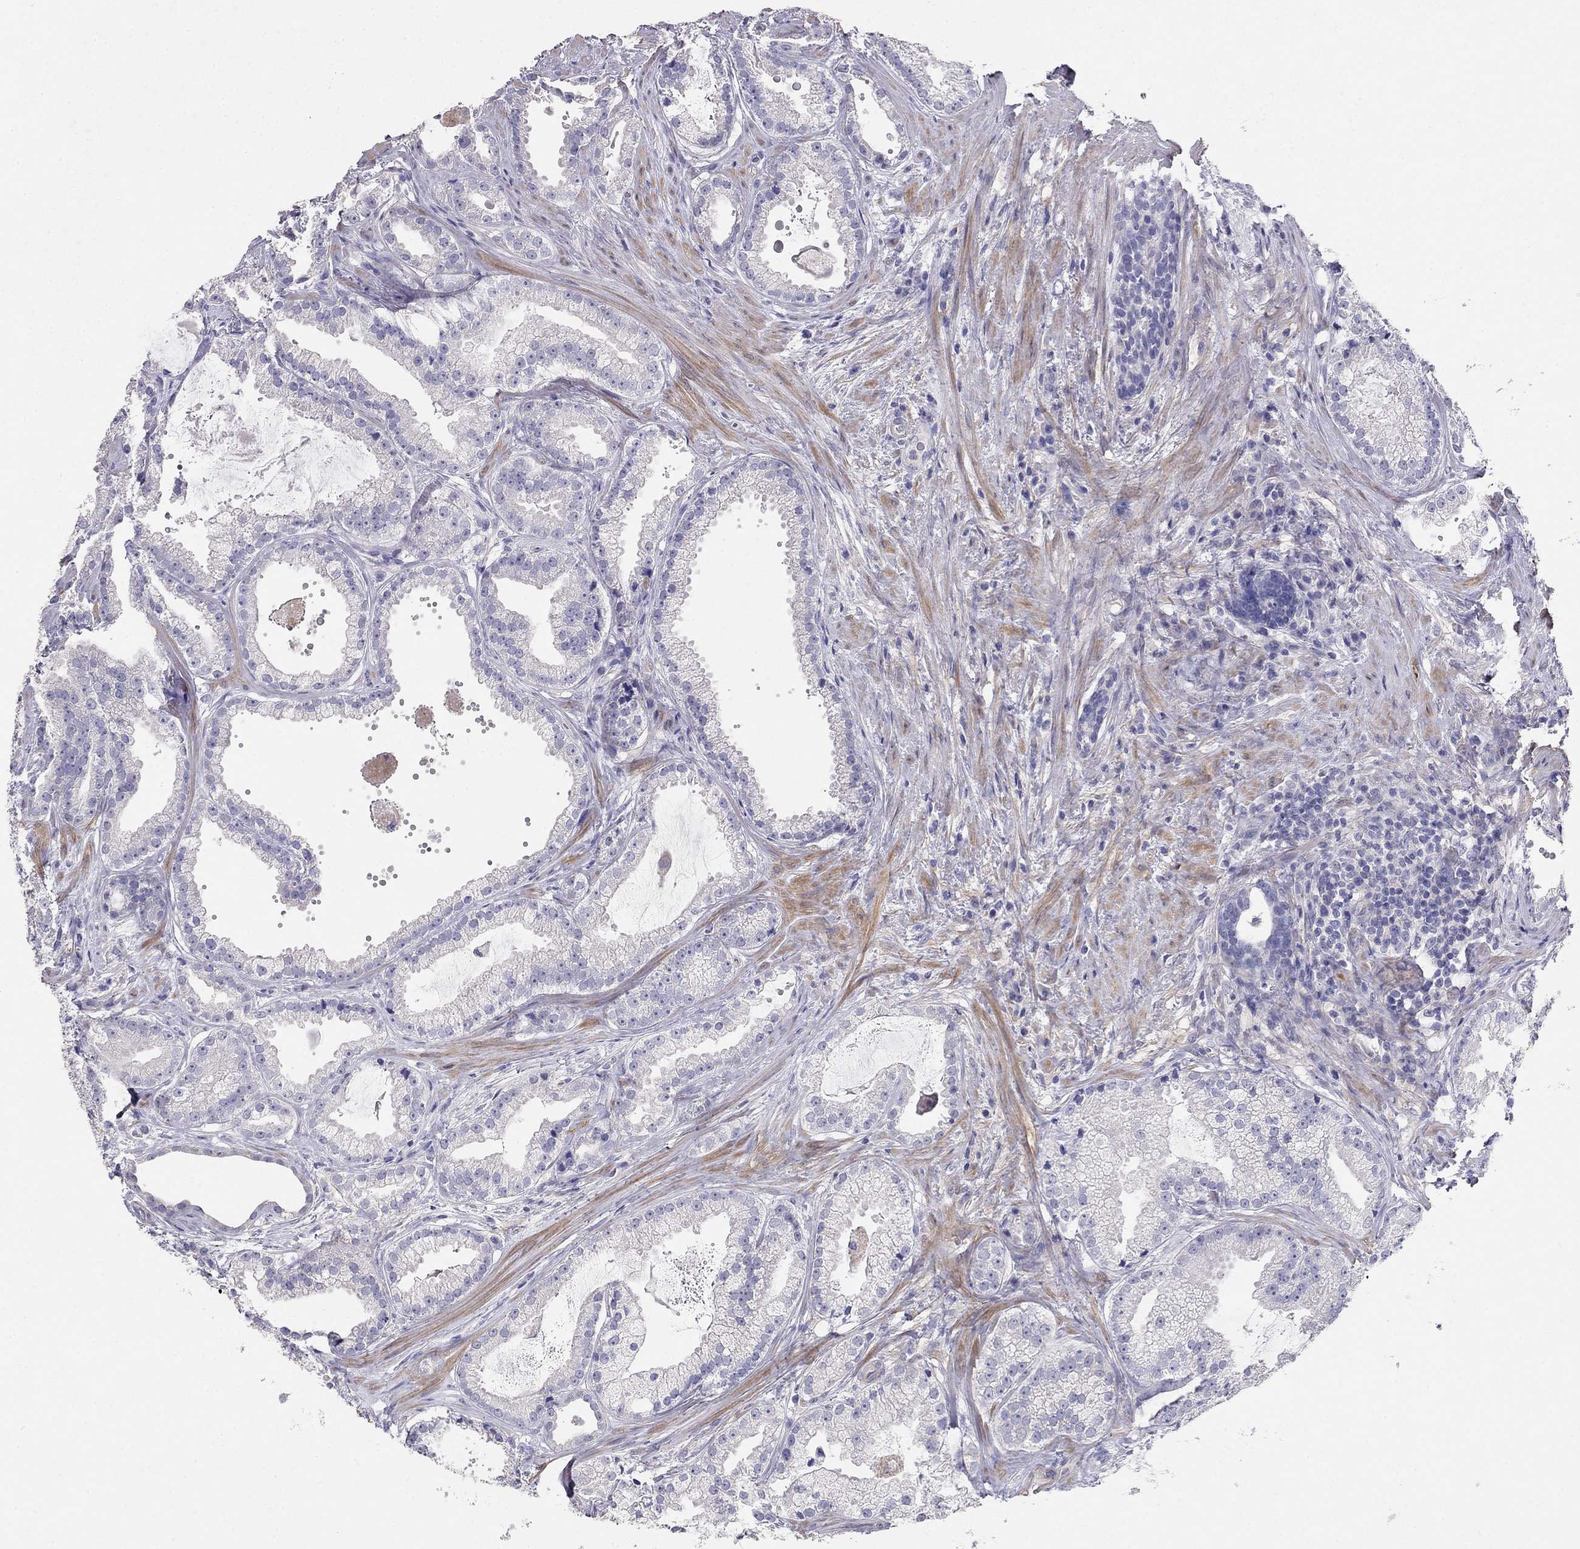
{"staining": {"intensity": "negative", "quantity": "none", "location": "none"}, "tissue": "prostate cancer", "cell_type": "Tumor cells", "image_type": "cancer", "snomed": [{"axis": "morphology", "description": "Adenocarcinoma, NOS"}, {"axis": "morphology", "description": "Adenocarcinoma, High grade"}, {"axis": "topography", "description": "Prostate"}], "caption": "DAB immunohistochemical staining of prostate adenocarcinoma exhibits no significant staining in tumor cells.", "gene": "LY6H", "patient": {"sex": "male", "age": 64}}